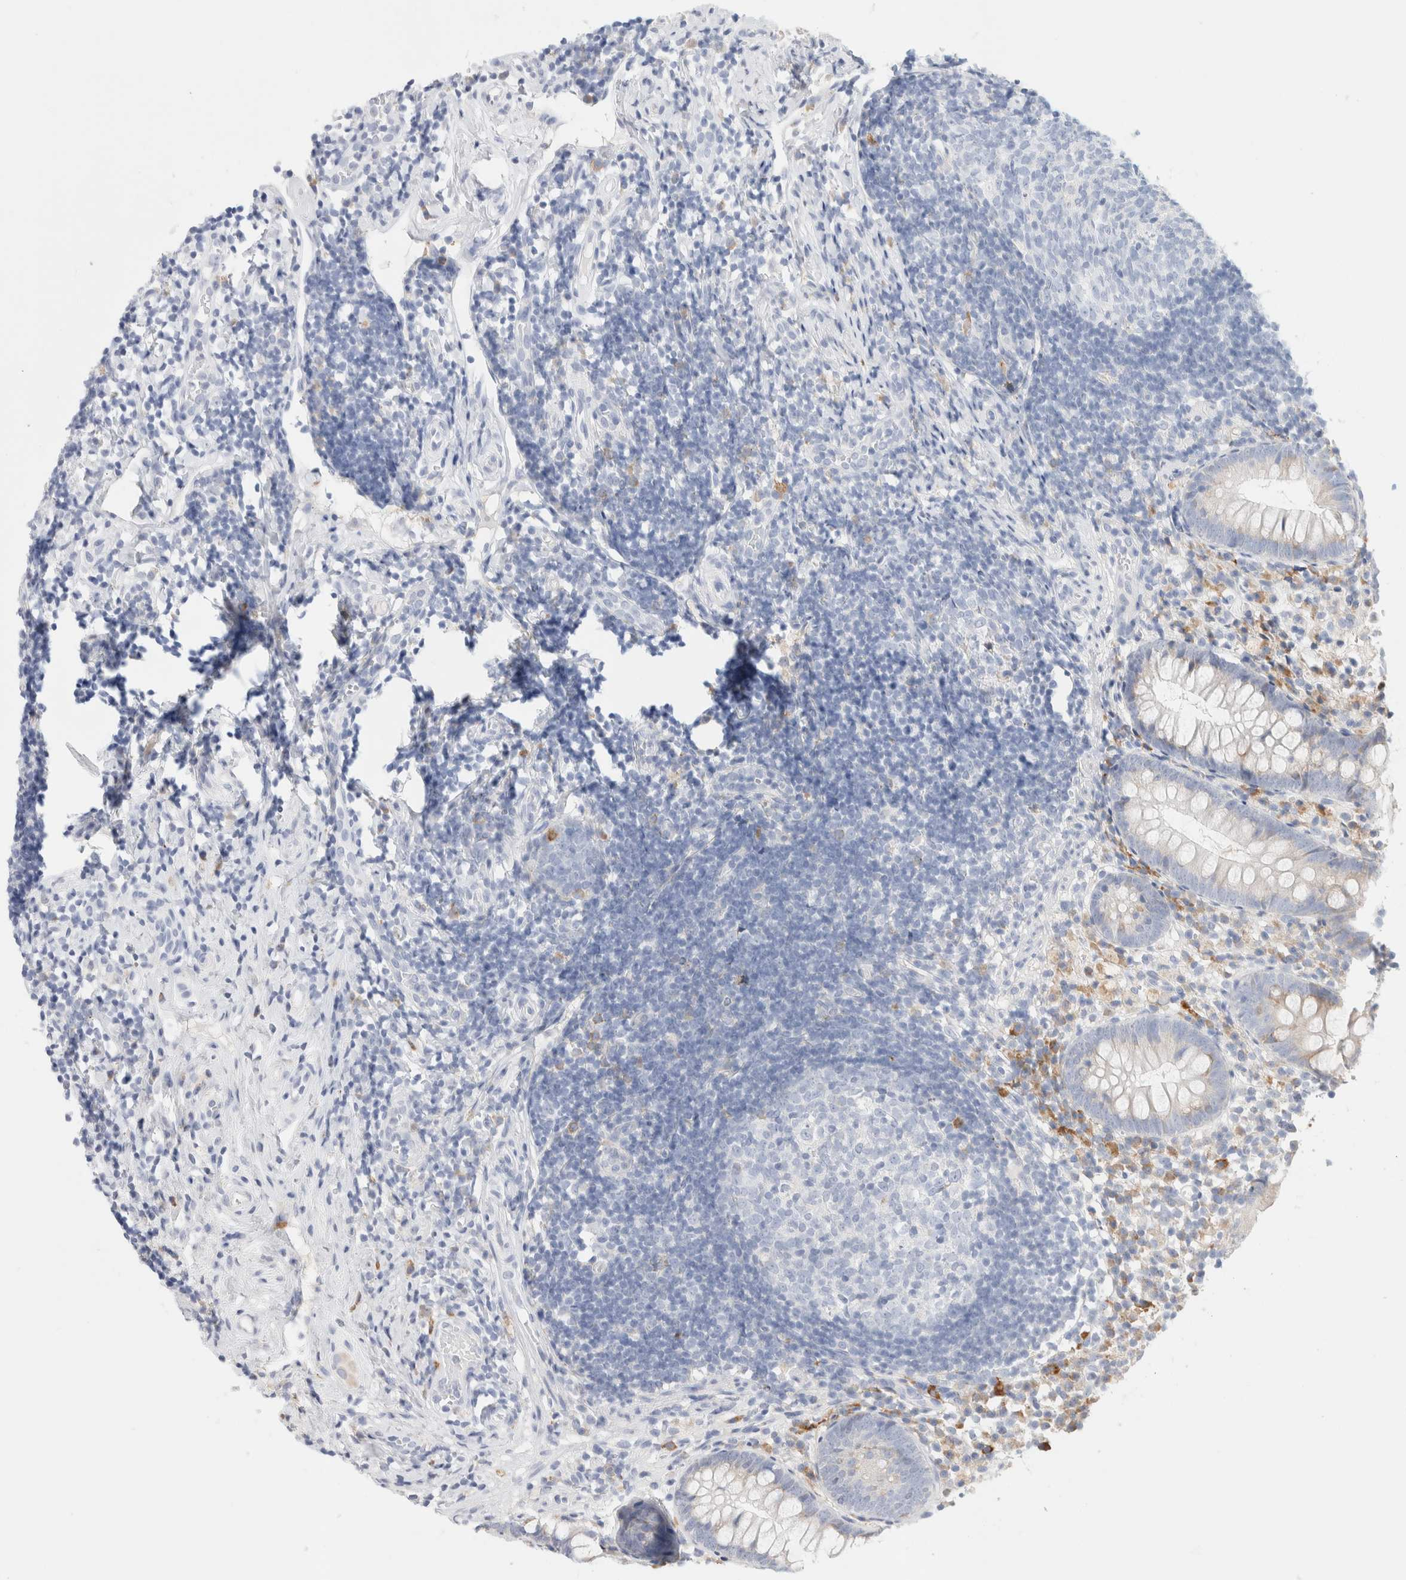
{"staining": {"intensity": "negative", "quantity": "none", "location": "none"}, "tissue": "appendix", "cell_type": "Glandular cells", "image_type": "normal", "snomed": [{"axis": "morphology", "description": "Normal tissue, NOS"}, {"axis": "topography", "description": "Appendix"}], "caption": "DAB (3,3'-diaminobenzidine) immunohistochemical staining of benign appendix demonstrates no significant positivity in glandular cells. (DAB (3,3'-diaminobenzidine) immunohistochemistry with hematoxylin counter stain).", "gene": "CSK", "patient": {"sex": "female", "age": 20}}